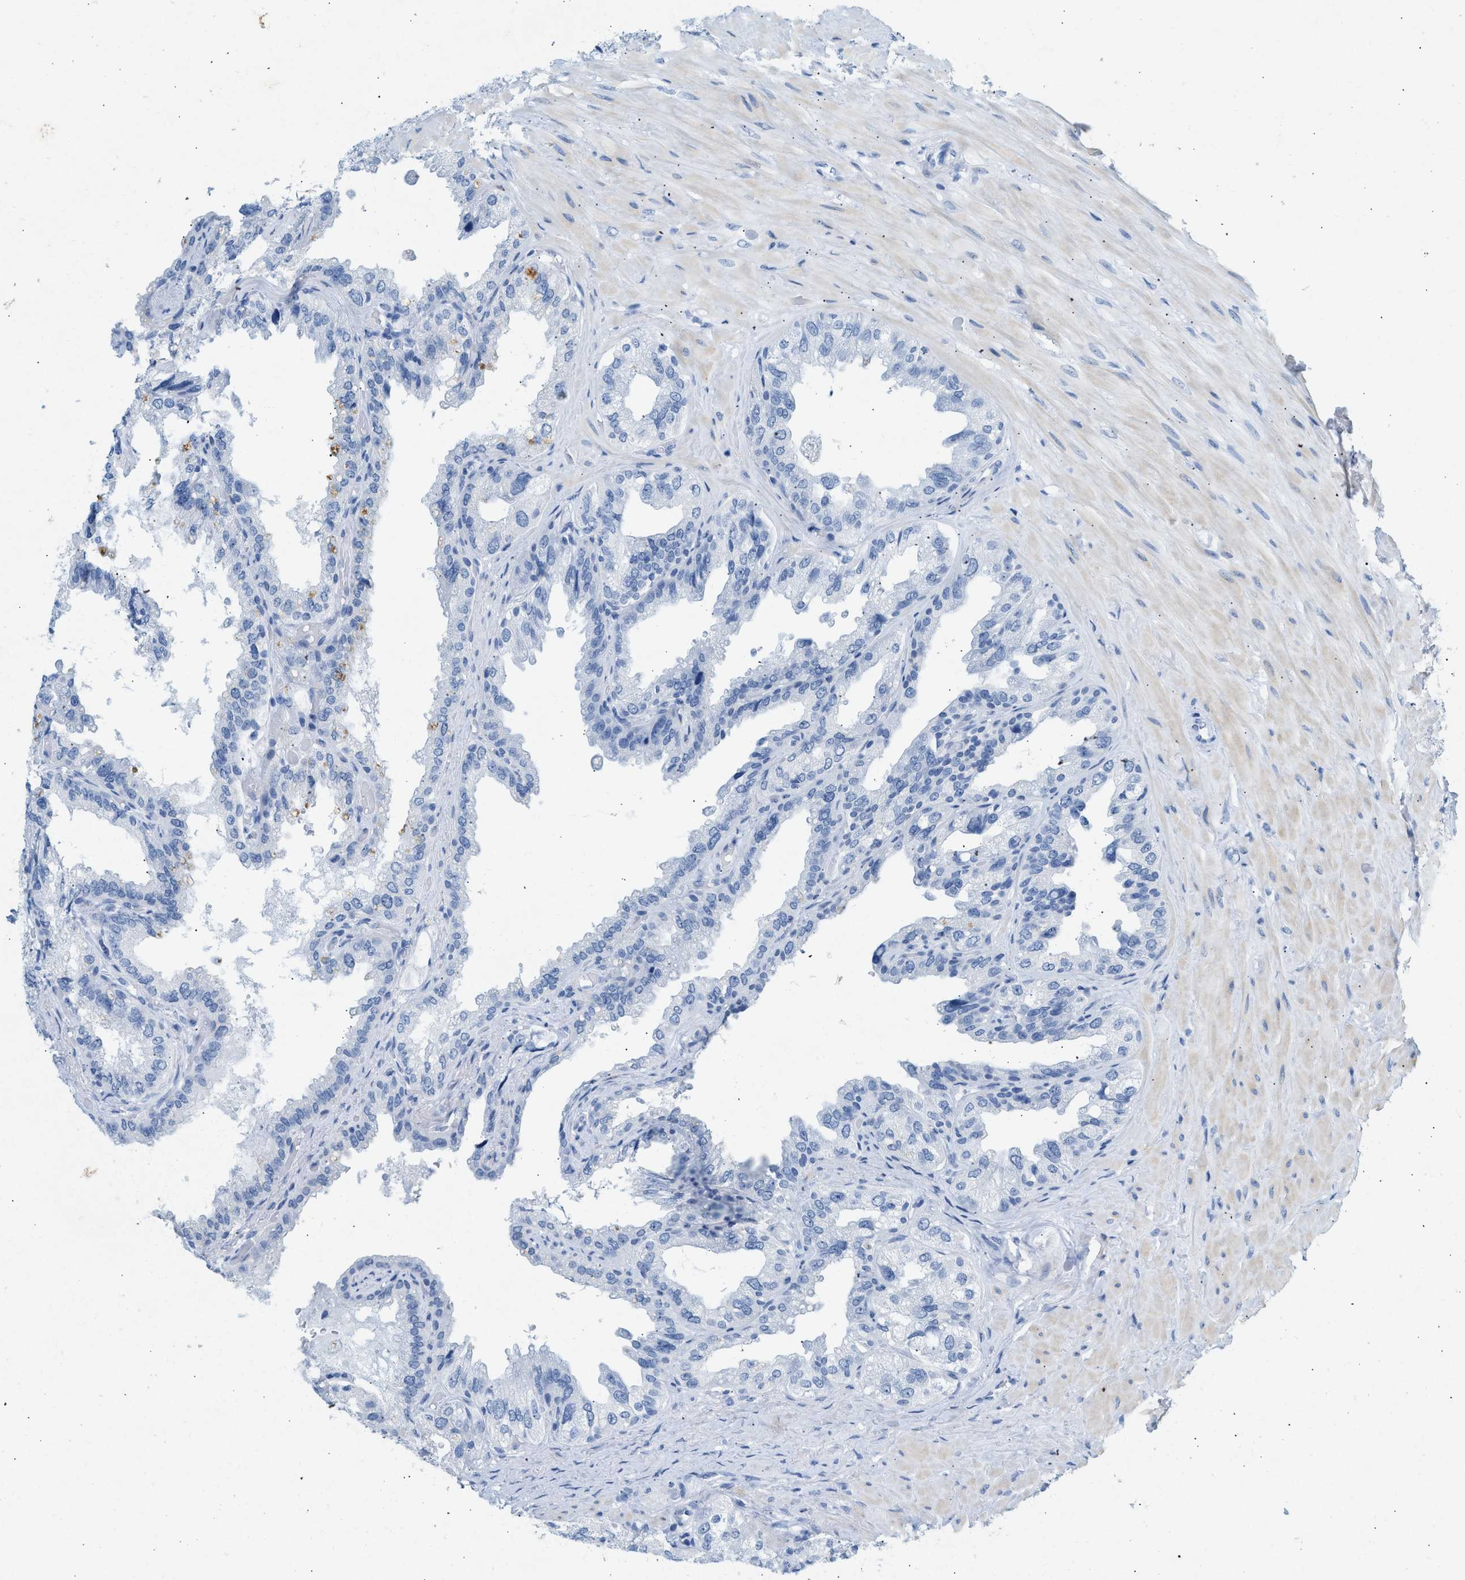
{"staining": {"intensity": "negative", "quantity": "none", "location": "none"}, "tissue": "seminal vesicle", "cell_type": "Glandular cells", "image_type": "normal", "snomed": [{"axis": "morphology", "description": "Normal tissue, NOS"}, {"axis": "topography", "description": "Seminal veicle"}], "caption": "Glandular cells are negative for brown protein staining in normal seminal vesicle. (DAB (3,3'-diaminobenzidine) immunohistochemistry, high magnification).", "gene": "HHATL", "patient": {"sex": "male", "age": 68}}